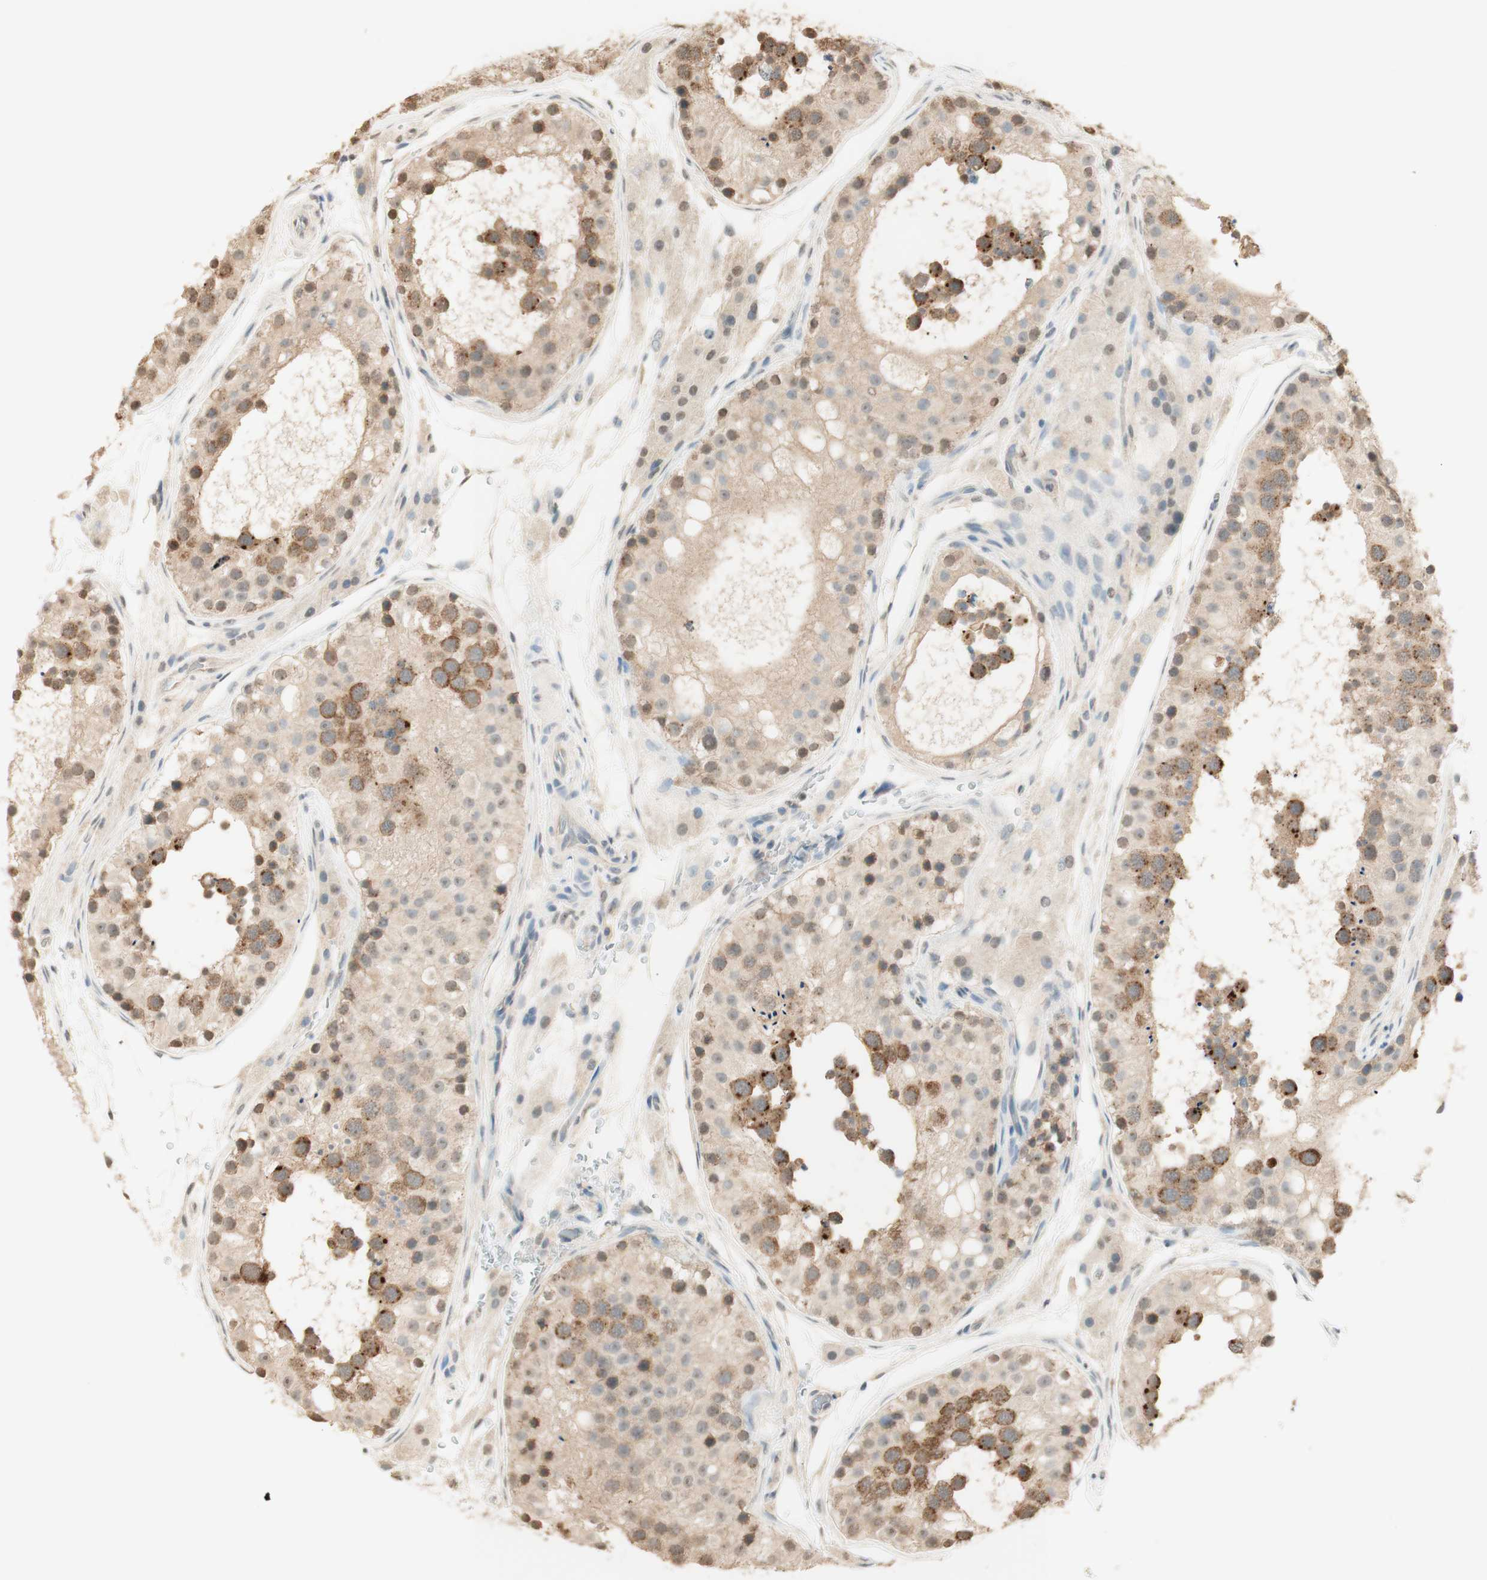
{"staining": {"intensity": "moderate", "quantity": "25%-75%", "location": "cytoplasmic/membranous"}, "tissue": "testis", "cell_type": "Cells in seminiferous ducts", "image_type": "normal", "snomed": [{"axis": "morphology", "description": "Normal tissue, NOS"}, {"axis": "topography", "description": "Testis"}], "caption": "An immunohistochemistry micrograph of normal tissue is shown. Protein staining in brown highlights moderate cytoplasmic/membranous positivity in testis within cells in seminiferous ducts. The protein of interest is shown in brown color, while the nuclei are stained blue.", "gene": "SPINT2", "patient": {"sex": "male", "age": 26}}